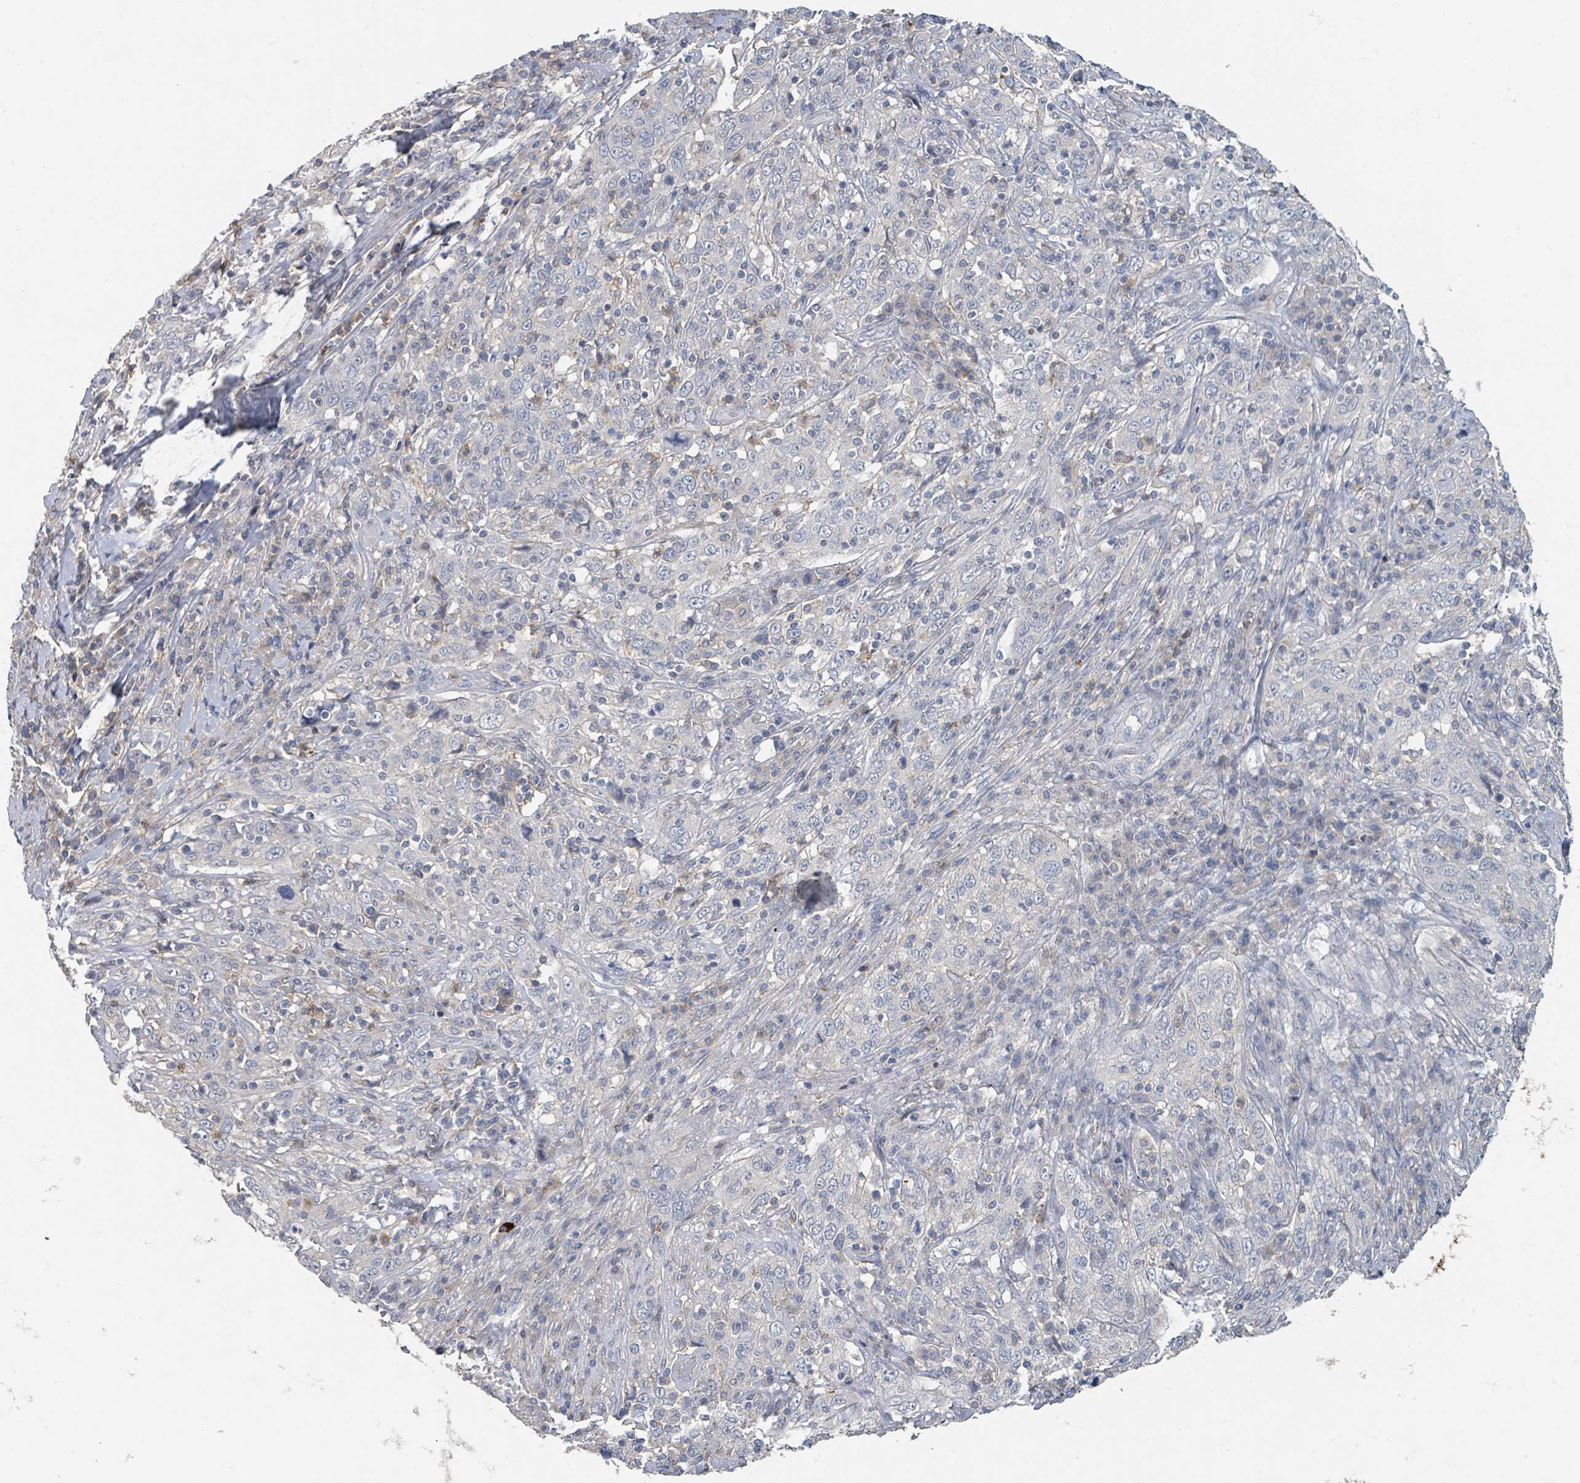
{"staining": {"intensity": "negative", "quantity": "none", "location": "none"}, "tissue": "cervical cancer", "cell_type": "Tumor cells", "image_type": "cancer", "snomed": [{"axis": "morphology", "description": "Squamous cell carcinoma, NOS"}, {"axis": "topography", "description": "Cervix"}], "caption": "A histopathology image of squamous cell carcinoma (cervical) stained for a protein demonstrates no brown staining in tumor cells.", "gene": "LRRC42", "patient": {"sex": "female", "age": 46}}